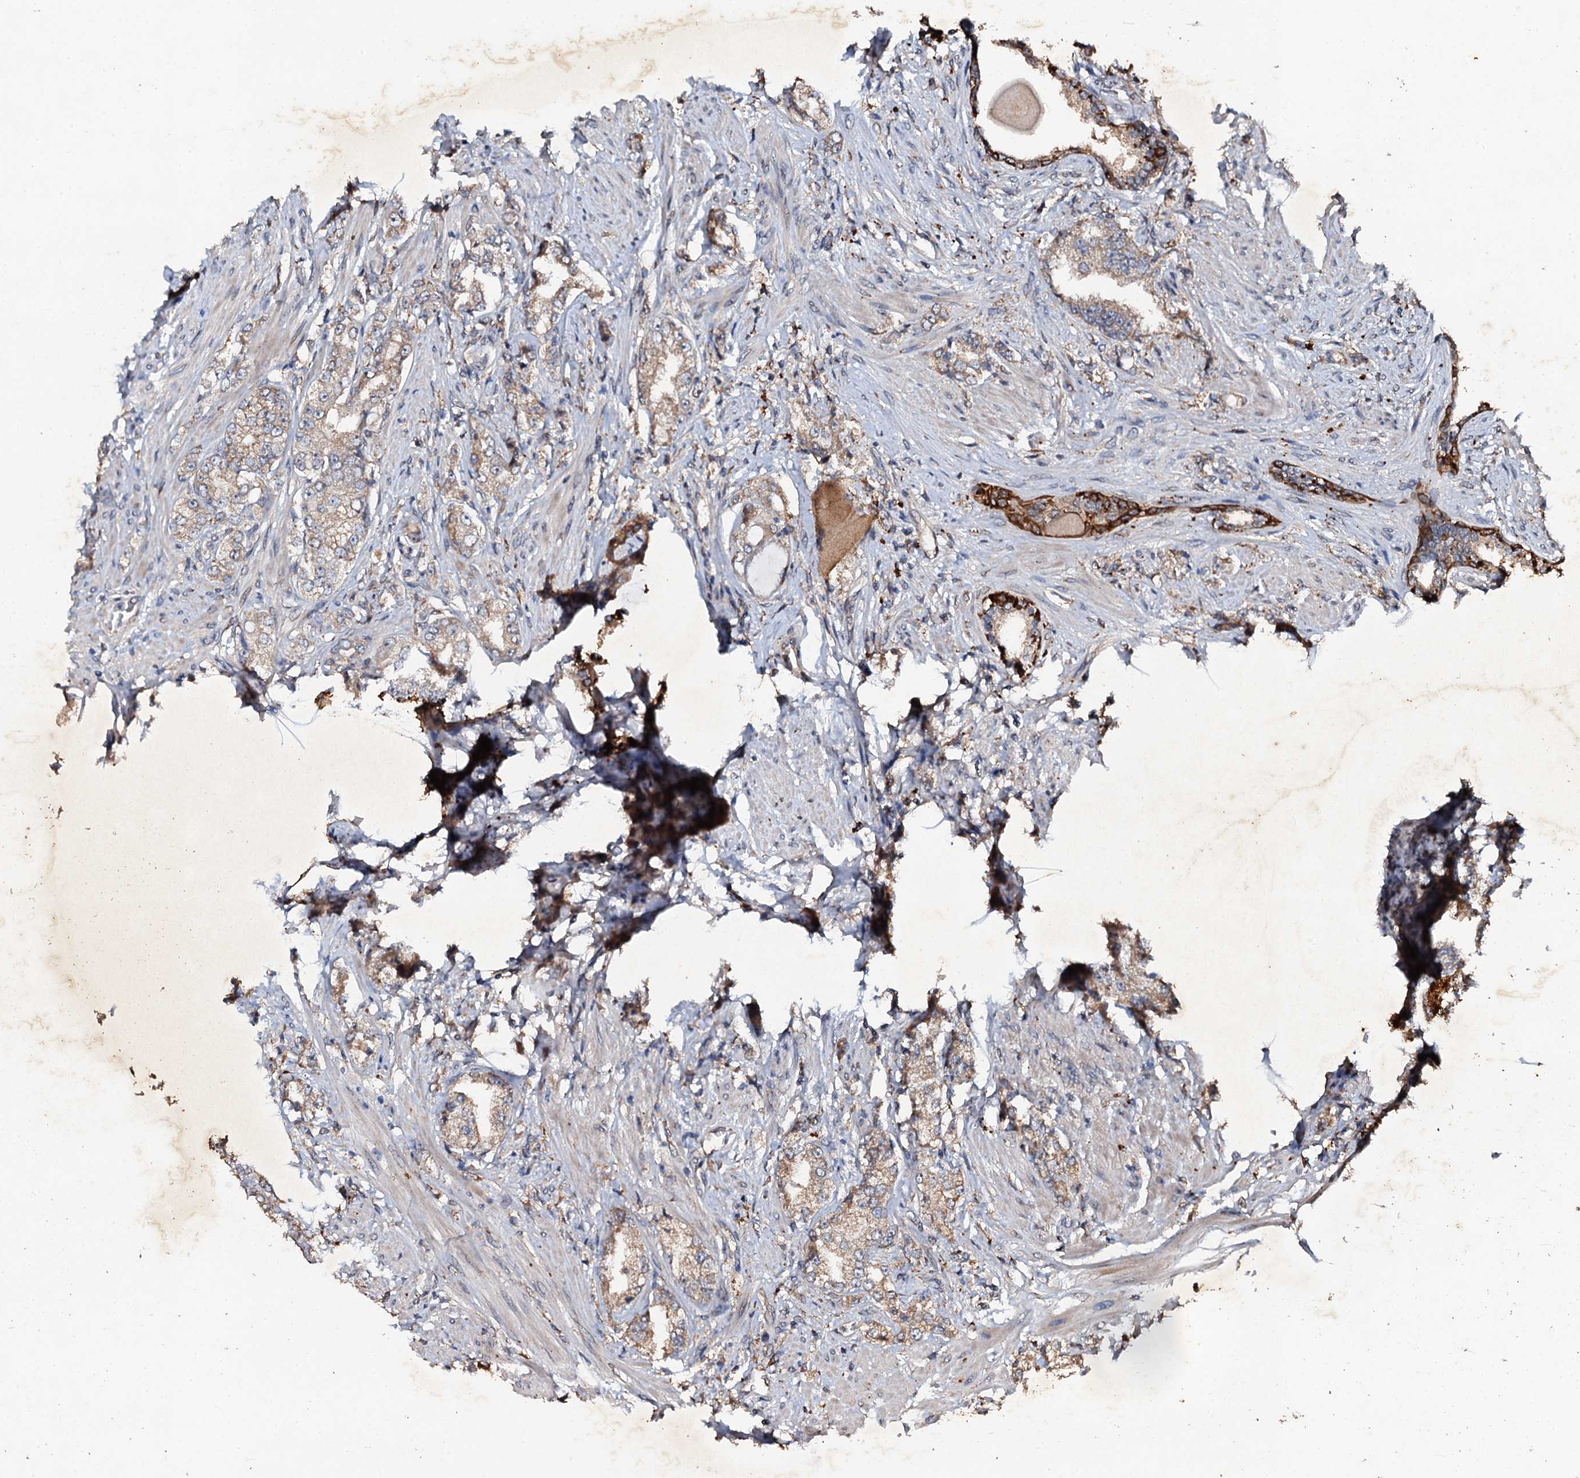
{"staining": {"intensity": "weak", "quantity": ">75%", "location": "cytoplasmic/membranous"}, "tissue": "prostate cancer", "cell_type": "Tumor cells", "image_type": "cancer", "snomed": [{"axis": "morphology", "description": "Adenocarcinoma, High grade"}, {"axis": "topography", "description": "Prostate"}], "caption": "Prostate adenocarcinoma (high-grade) stained for a protein (brown) displays weak cytoplasmic/membranous positive positivity in approximately >75% of tumor cells.", "gene": "ADAMTS10", "patient": {"sex": "male", "age": 64}}